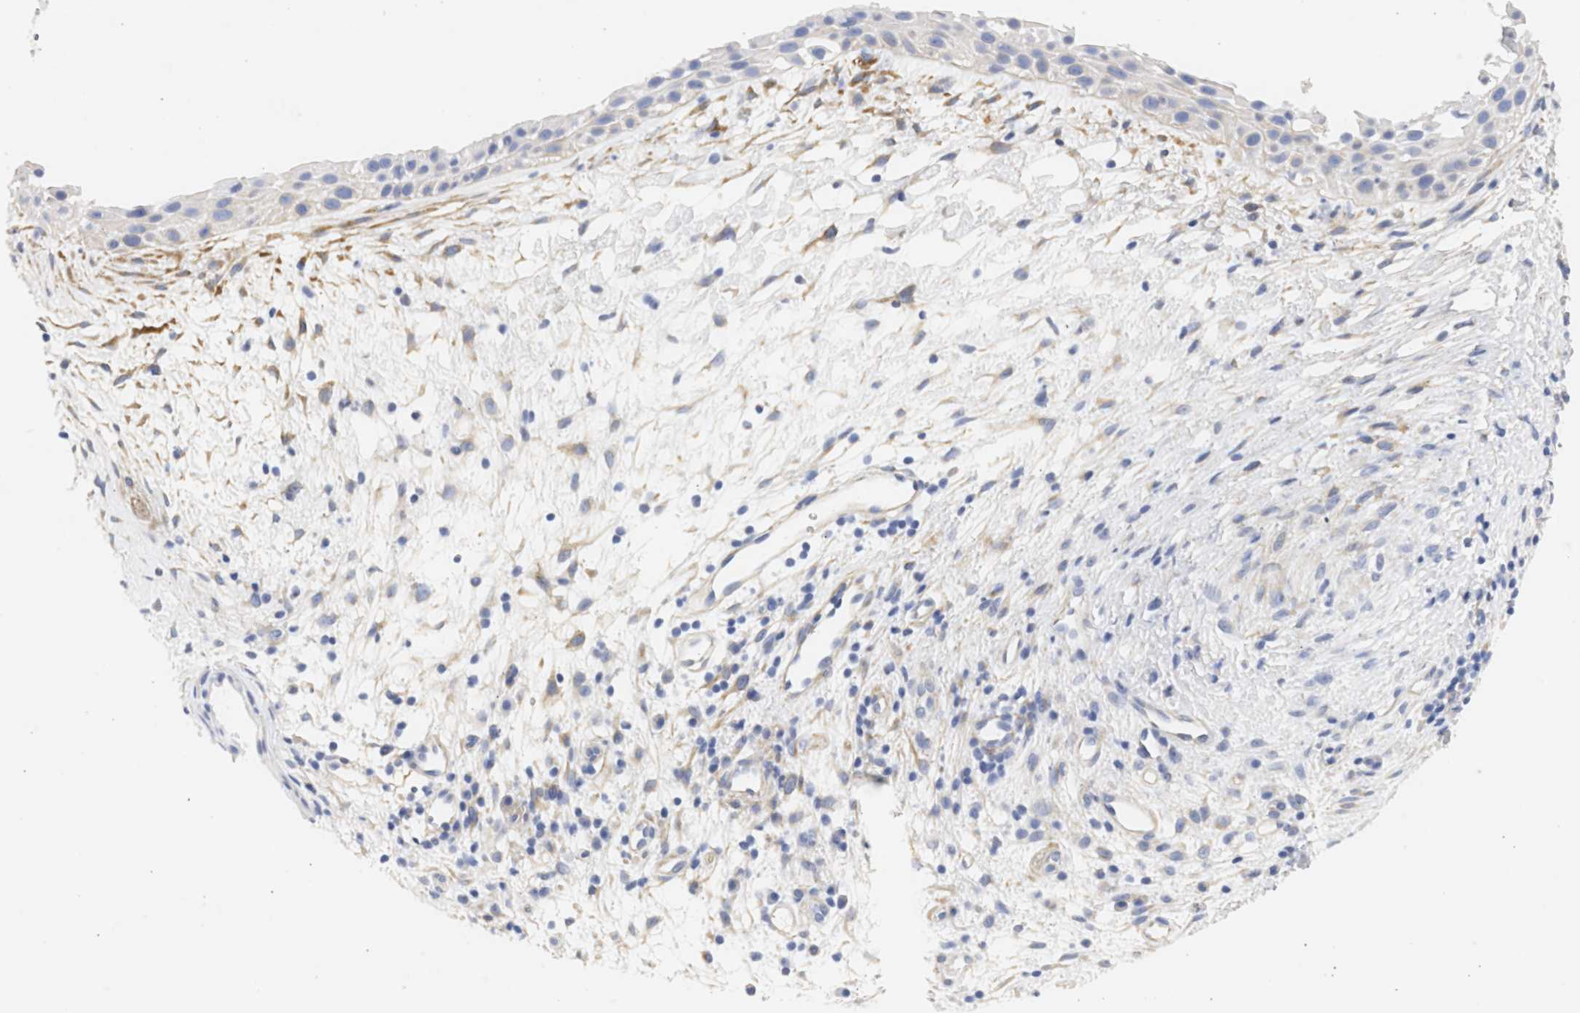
{"staining": {"intensity": "negative", "quantity": "none", "location": "none"}, "tissue": "nasopharynx", "cell_type": "Respiratory epithelial cells", "image_type": "normal", "snomed": [{"axis": "morphology", "description": "Normal tissue, NOS"}, {"axis": "topography", "description": "Nasopharynx"}], "caption": "This is an immunohistochemistry (IHC) histopathology image of unremarkable nasopharynx. There is no staining in respiratory epithelial cells.", "gene": "SPATA3", "patient": {"sex": "male", "age": 22}}